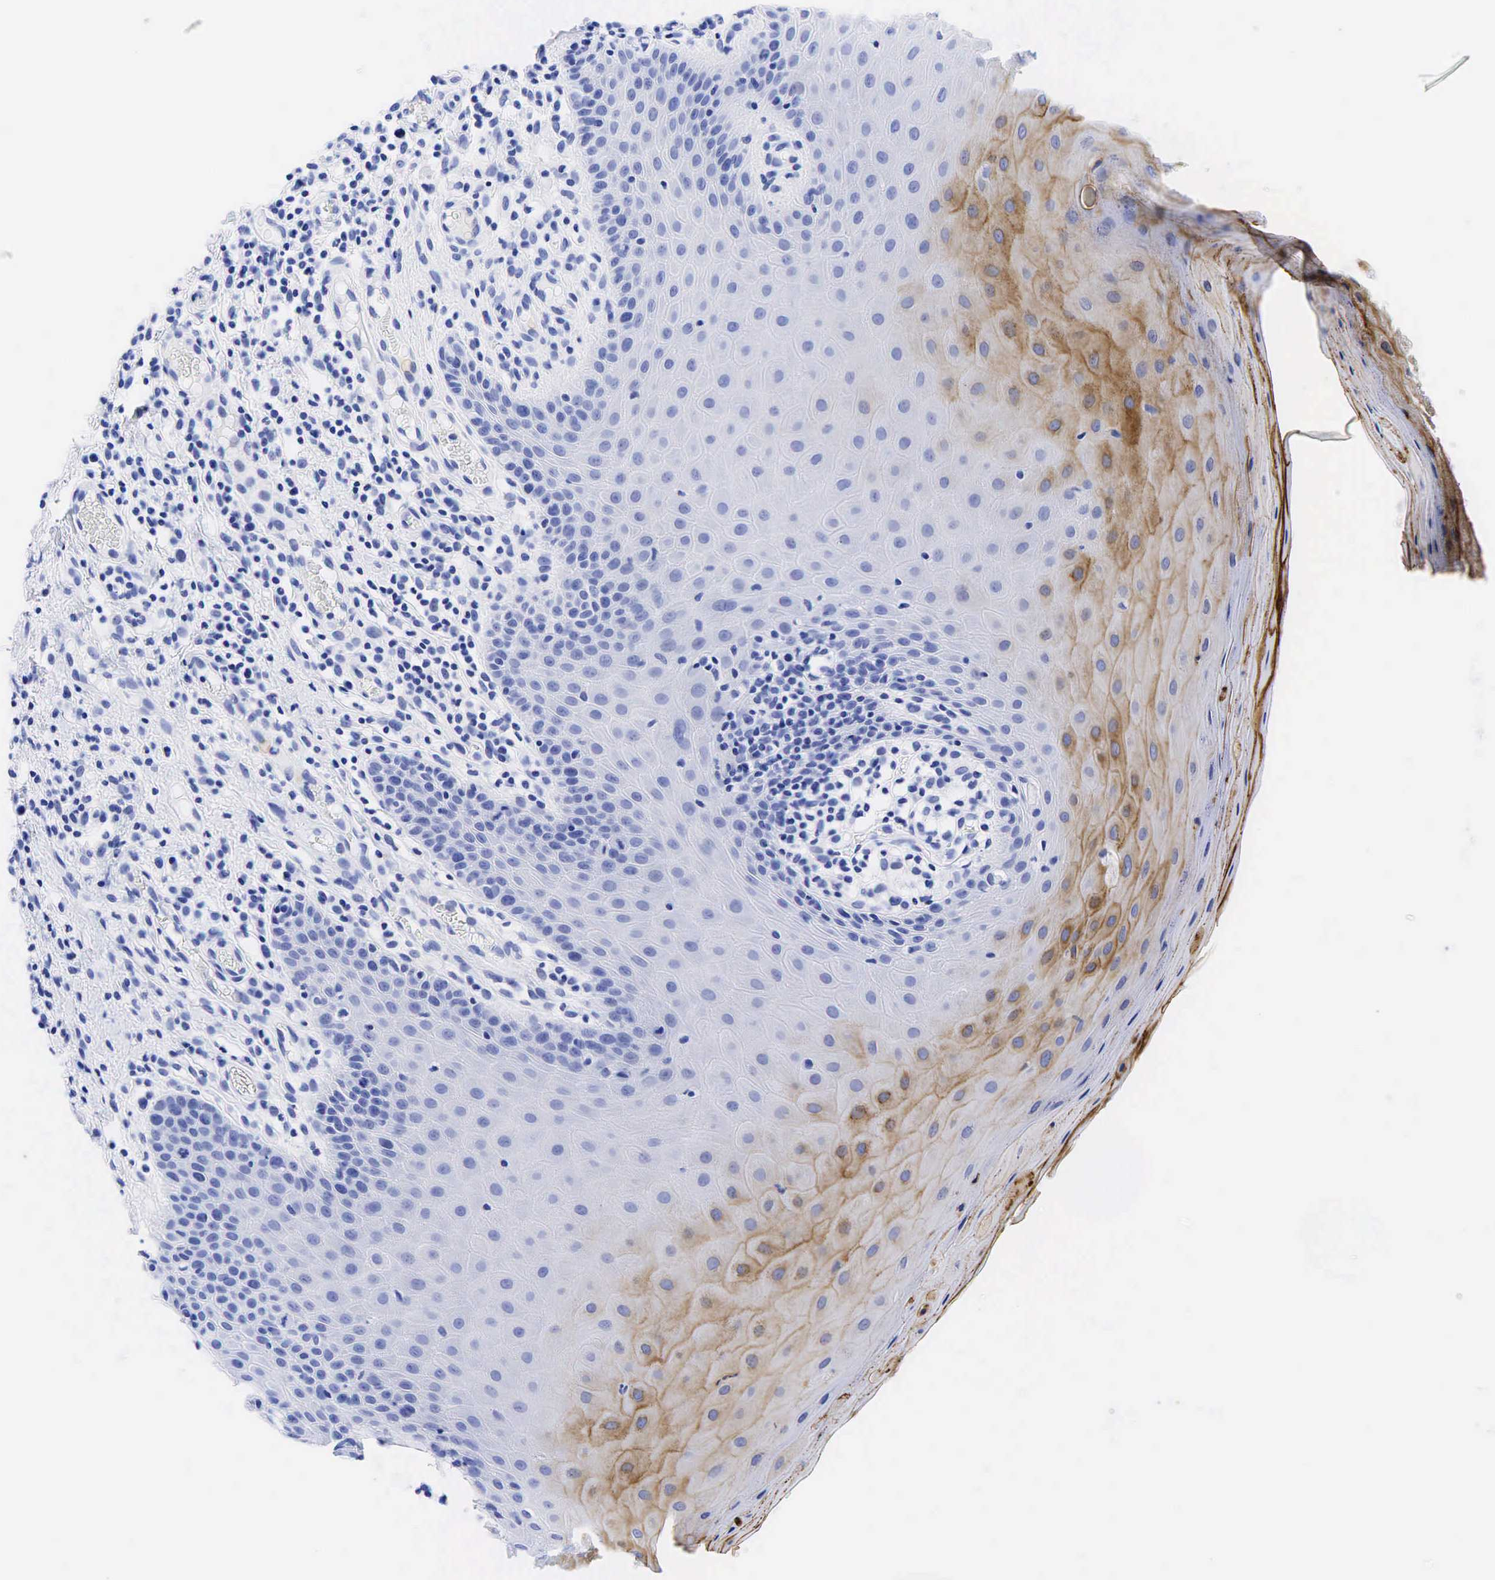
{"staining": {"intensity": "moderate", "quantity": "25%-75%", "location": "cytoplasmic/membranous"}, "tissue": "oral mucosa", "cell_type": "Squamous epithelial cells", "image_type": "normal", "snomed": [{"axis": "morphology", "description": "Normal tissue, NOS"}, {"axis": "topography", "description": "Oral tissue"}], "caption": "A histopathology image showing moderate cytoplasmic/membranous positivity in about 25%-75% of squamous epithelial cells in benign oral mucosa, as visualized by brown immunohistochemical staining.", "gene": "CEACAM5", "patient": {"sex": "female", "age": 56}}